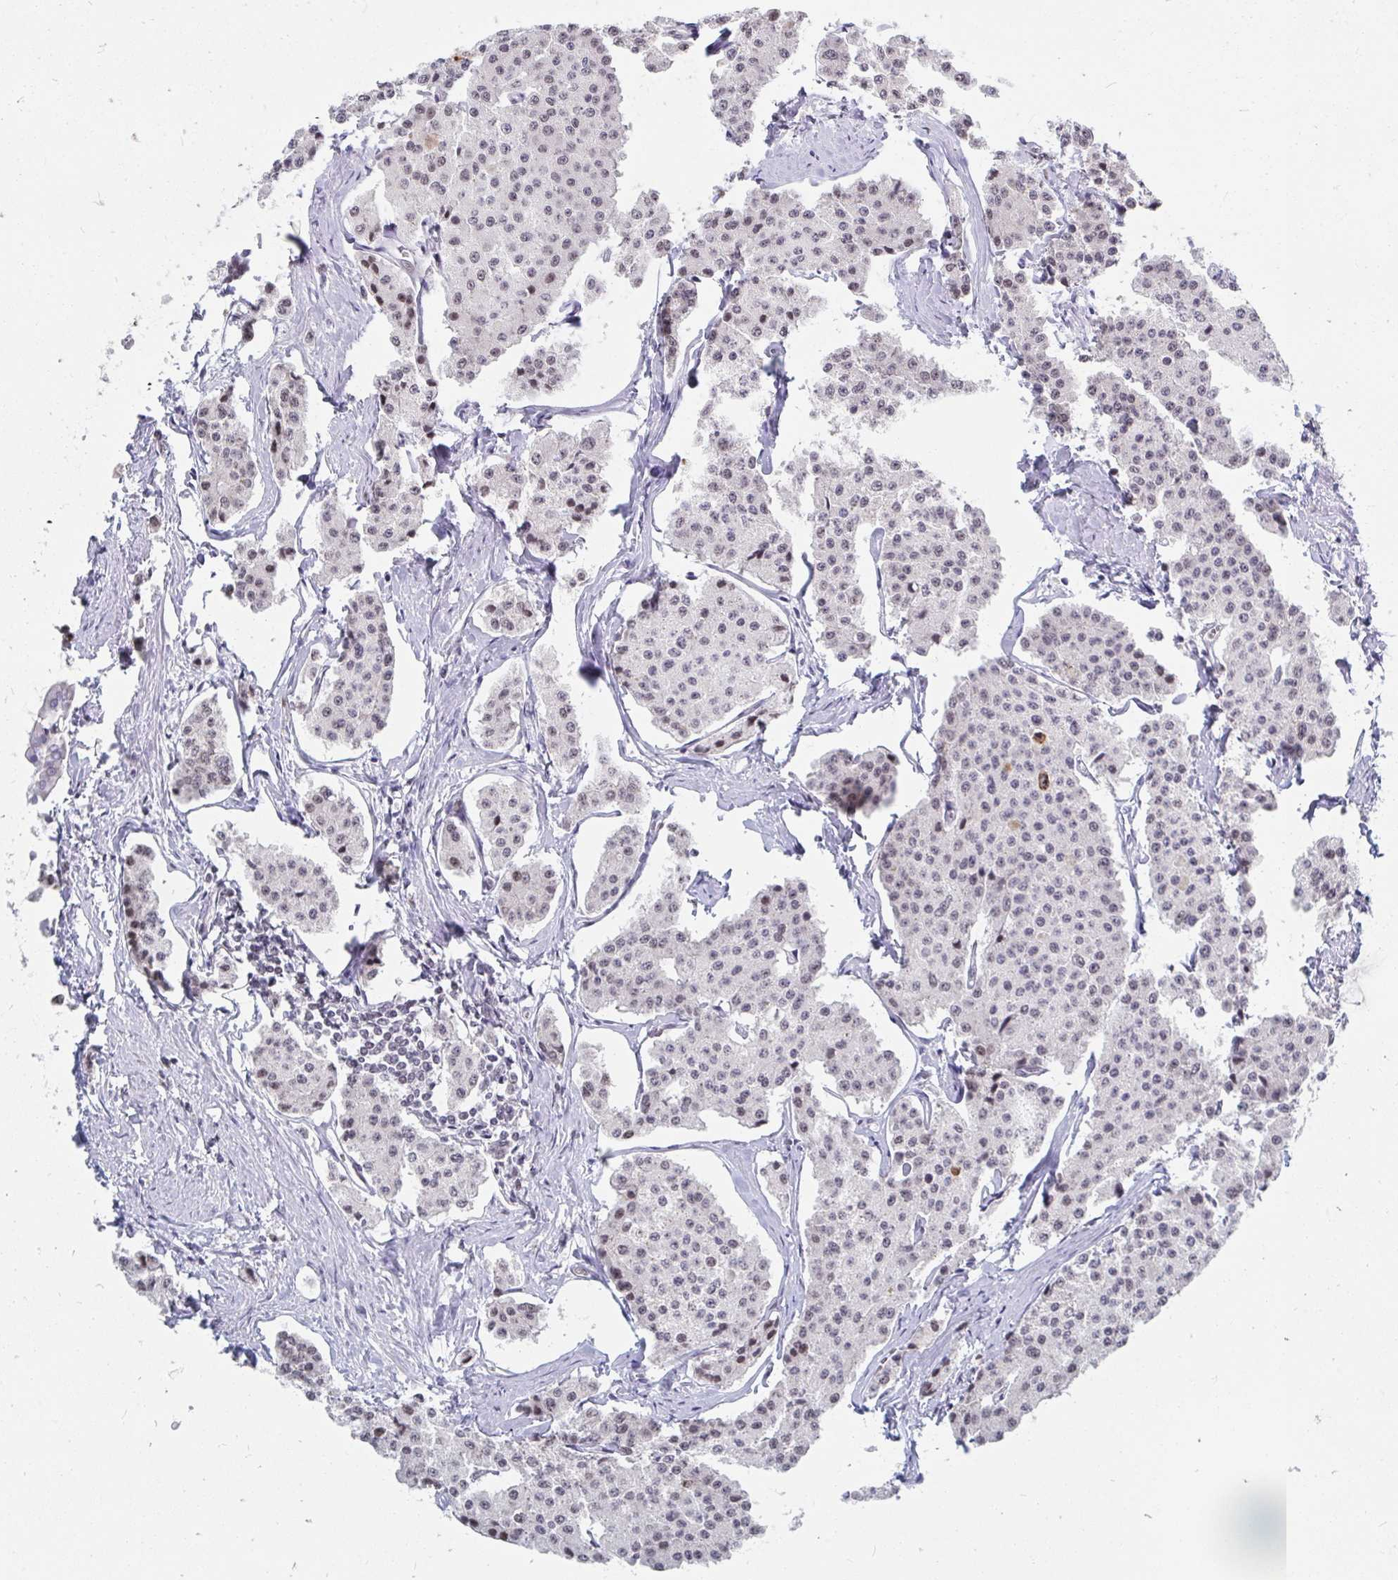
{"staining": {"intensity": "weak", "quantity": "<25%", "location": "nuclear"}, "tissue": "carcinoid", "cell_type": "Tumor cells", "image_type": "cancer", "snomed": [{"axis": "morphology", "description": "Carcinoid, malignant, NOS"}, {"axis": "topography", "description": "Small intestine"}], "caption": "The immunohistochemistry image has no significant positivity in tumor cells of carcinoid (malignant) tissue.", "gene": "TRIP12", "patient": {"sex": "female", "age": 65}}